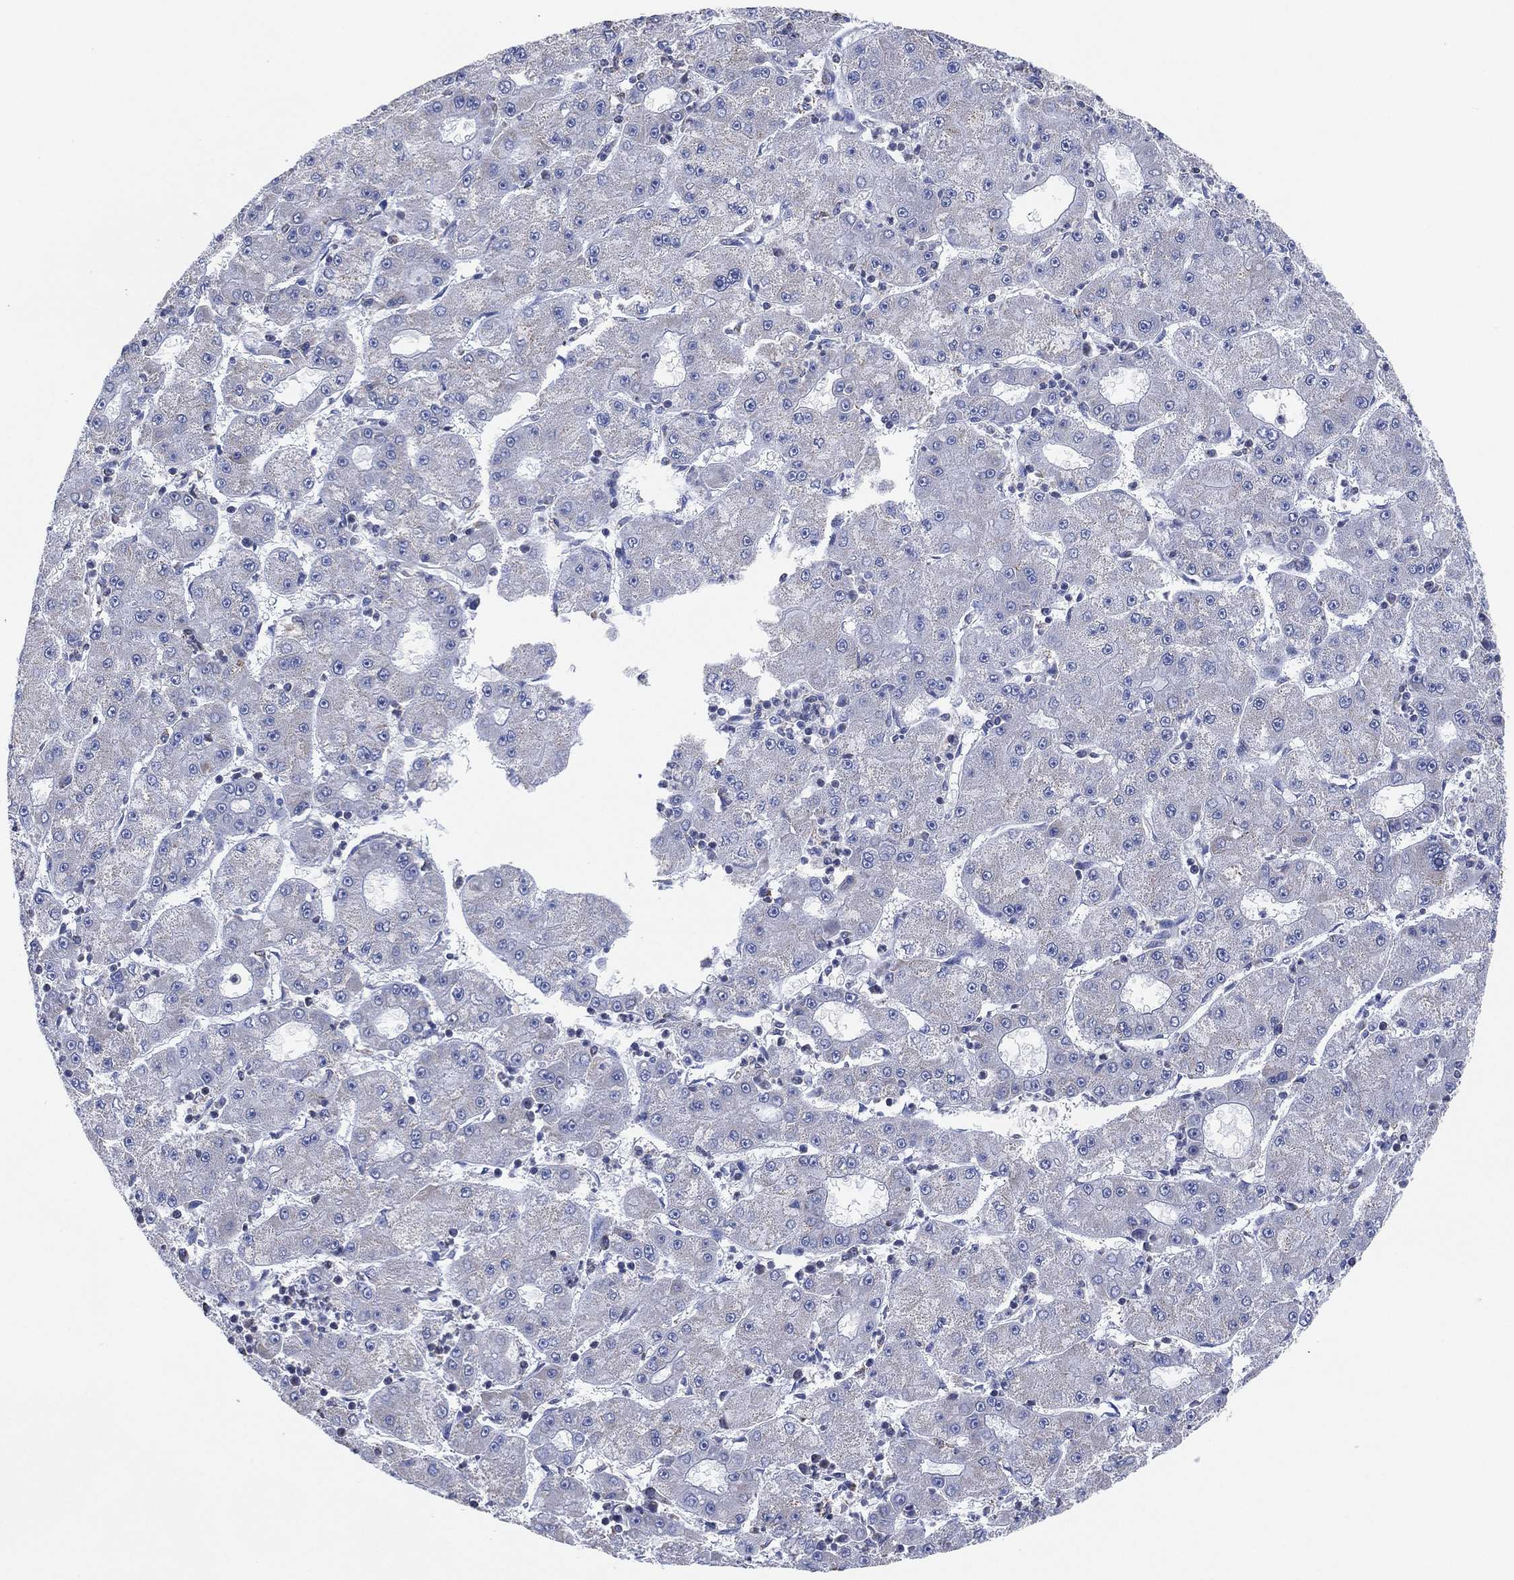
{"staining": {"intensity": "negative", "quantity": "none", "location": "none"}, "tissue": "liver cancer", "cell_type": "Tumor cells", "image_type": "cancer", "snomed": [{"axis": "morphology", "description": "Carcinoma, Hepatocellular, NOS"}, {"axis": "topography", "description": "Liver"}], "caption": "High magnification brightfield microscopy of hepatocellular carcinoma (liver) stained with DAB (brown) and counterstained with hematoxylin (blue): tumor cells show no significant positivity.", "gene": "CFTR", "patient": {"sex": "male", "age": 73}}